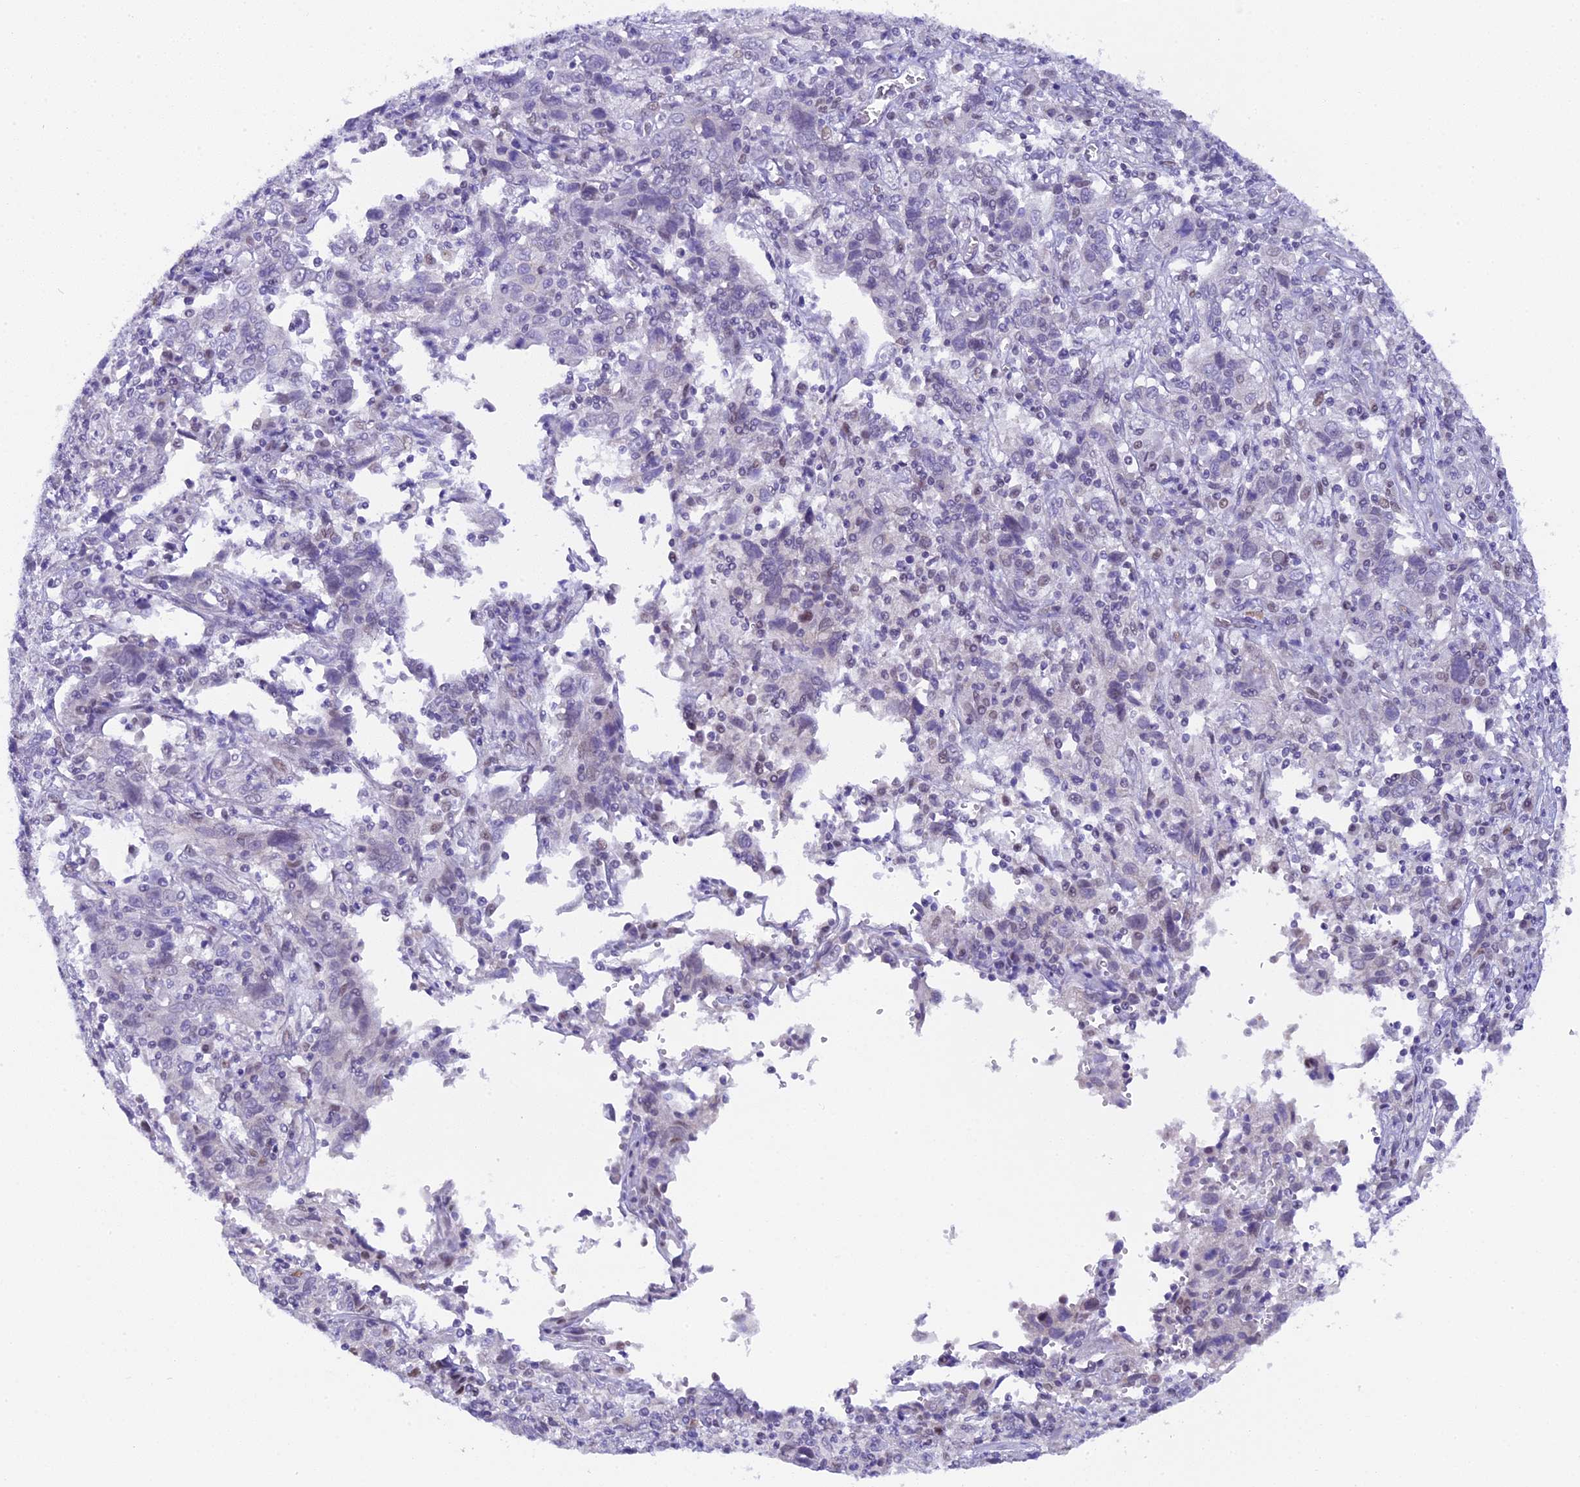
{"staining": {"intensity": "negative", "quantity": "none", "location": "none"}, "tissue": "cervical cancer", "cell_type": "Tumor cells", "image_type": "cancer", "snomed": [{"axis": "morphology", "description": "Squamous cell carcinoma, NOS"}, {"axis": "topography", "description": "Cervix"}], "caption": "Tumor cells are negative for brown protein staining in squamous cell carcinoma (cervical).", "gene": "OSGEP", "patient": {"sex": "female", "age": 46}}